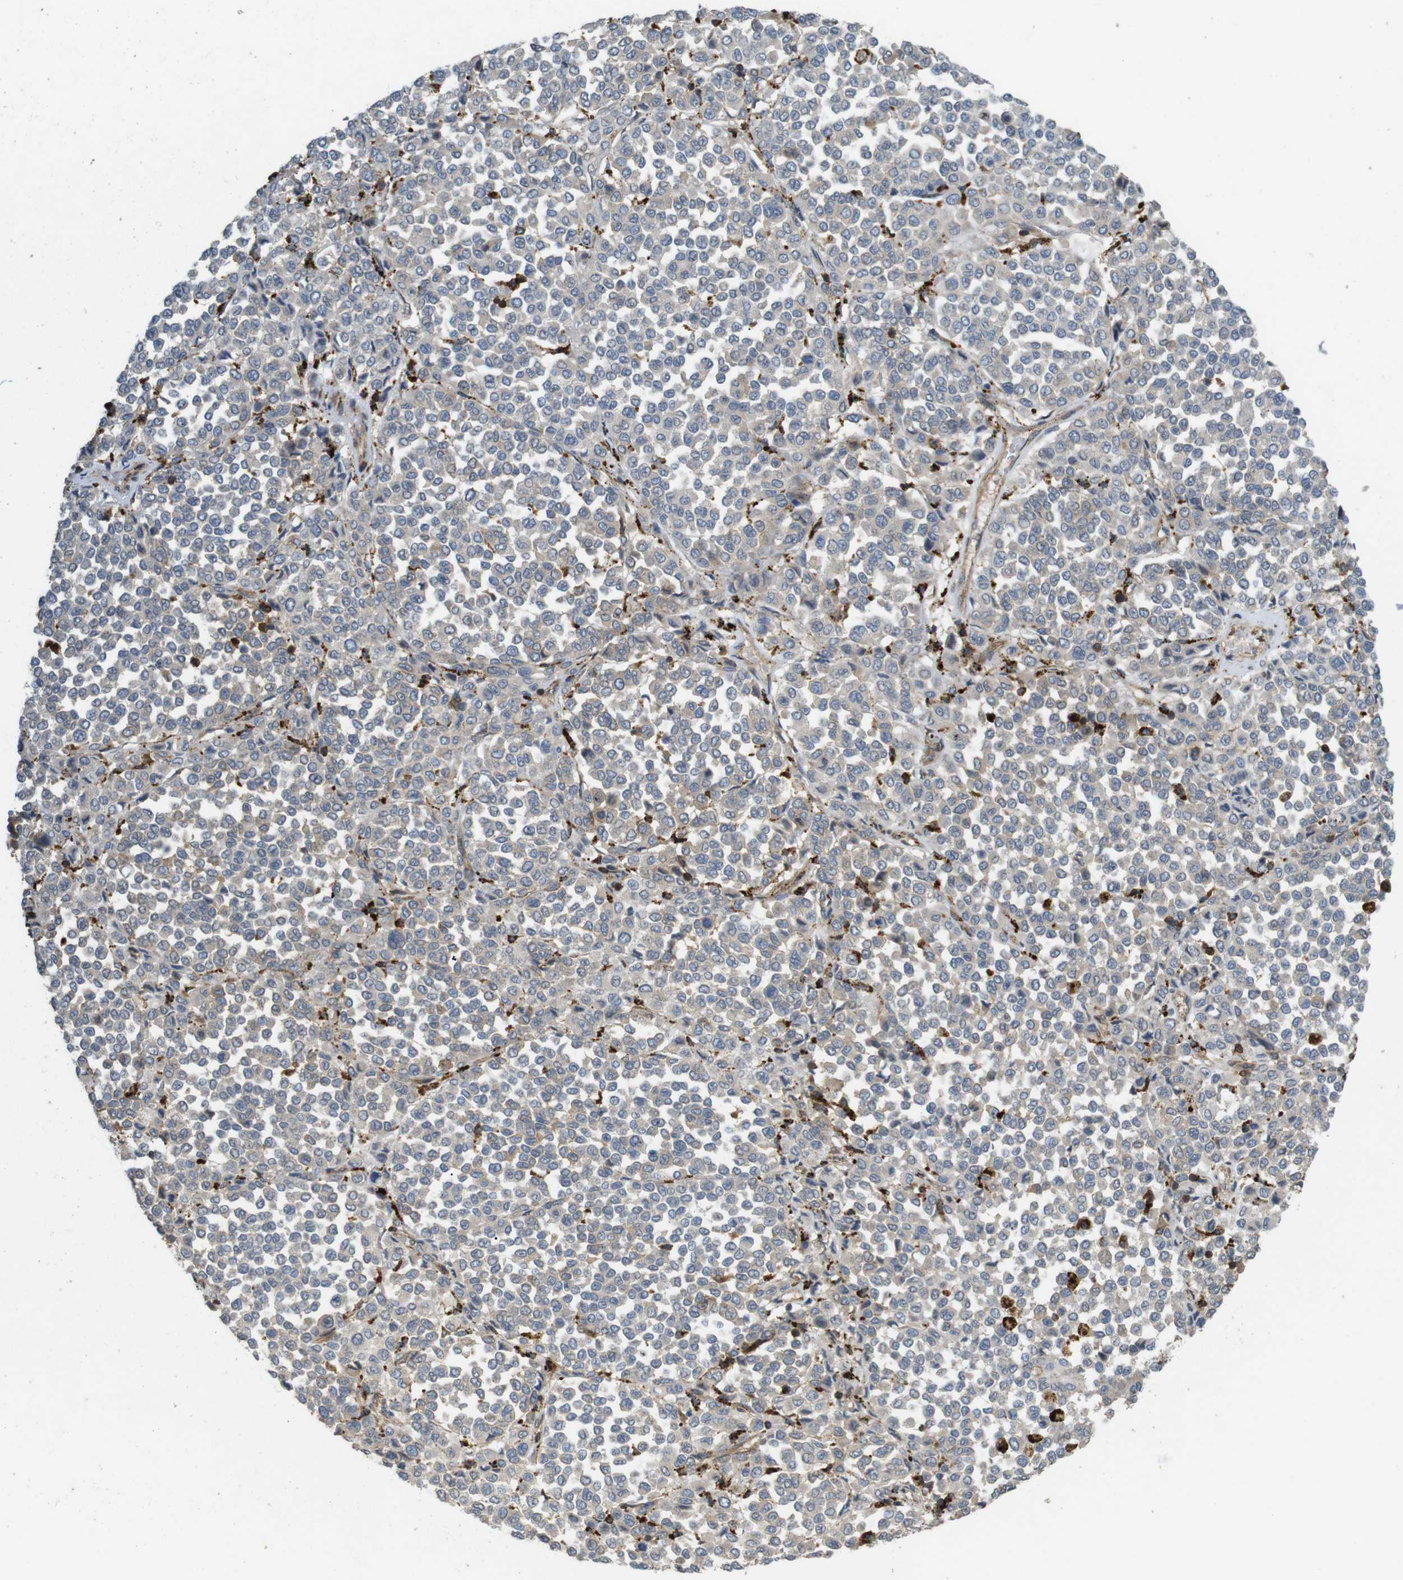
{"staining": {"intensity": "weak", "quantity": ">75%", "location": "cytoplasmic/membranous"}, "tissue": "melanoma", "cell_type": "Tumor cells", "image_type": "cancer", "snomed": [{"axis": "morphology", "description": "Malignant melanoma, Metastatic site"}, {"axis": "topography", "description": "Pancreas"}], "caption": "Weak cytoplasmic/membranous positivity is present in approximately >75% of tumor cells in malignant melanoma (metastatic site).", "gene": "KSR1", "patient": {"sex": "female", "age": 30}}